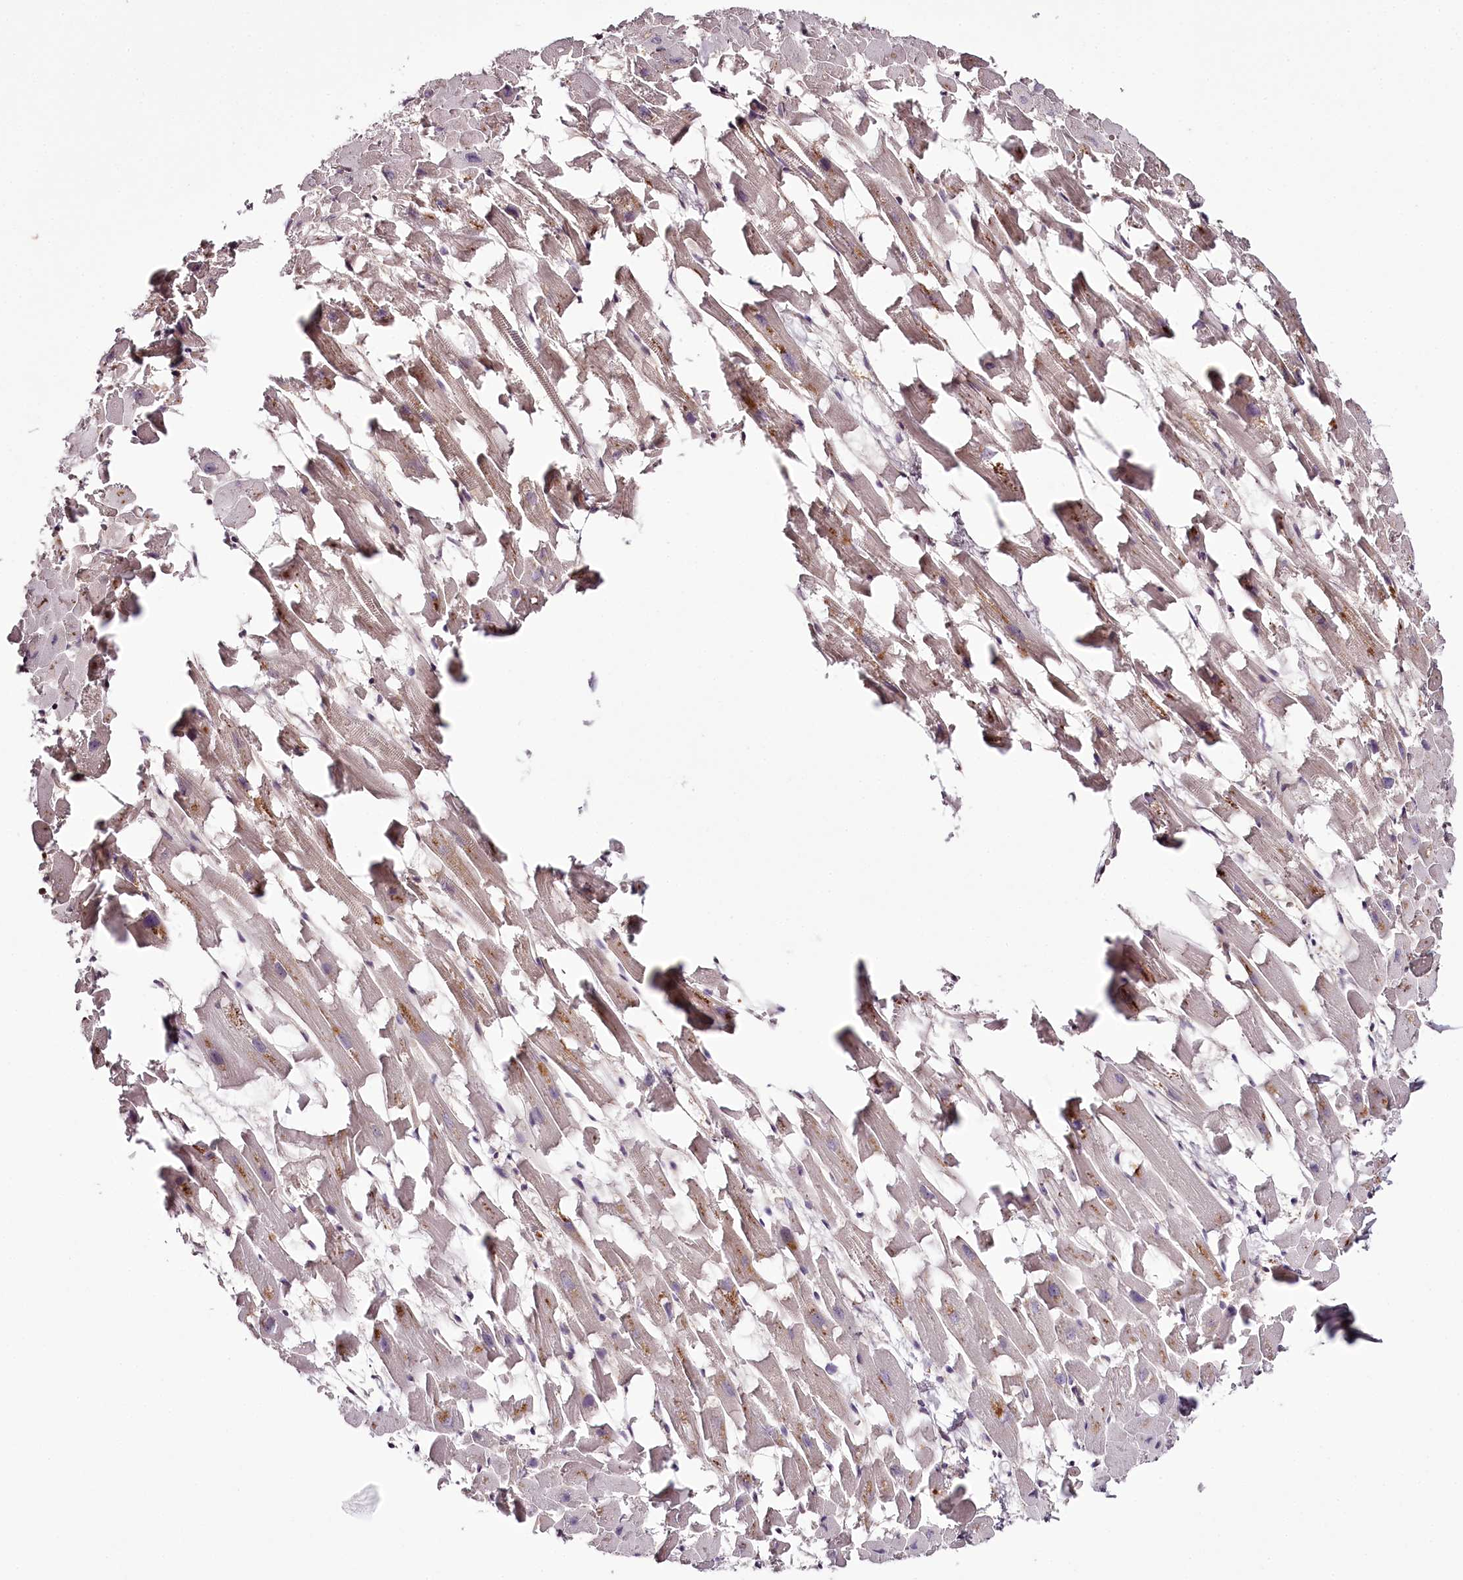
{"staining": {"intensity": "weak", "quantity": "25%-75%", "location": "cytoplasmic/membranous"}, "tissue": "heart muscle", "cell_type": "Cardiomyocytes", "image_type": "normal", "snomed": [{"axis": "morphology", "description": "Normal tissue, NOS"}, {"axis": "topography", "description": "Heart"}], "caption": "Cardiomyocytes exhibit low levels of weak cytoplasmic/membranous expression in approximately 25%-75% of cells in unremarkable heart muscle.", "gene": "TARS1", "patient": {"sex": "female", "age": 64}}